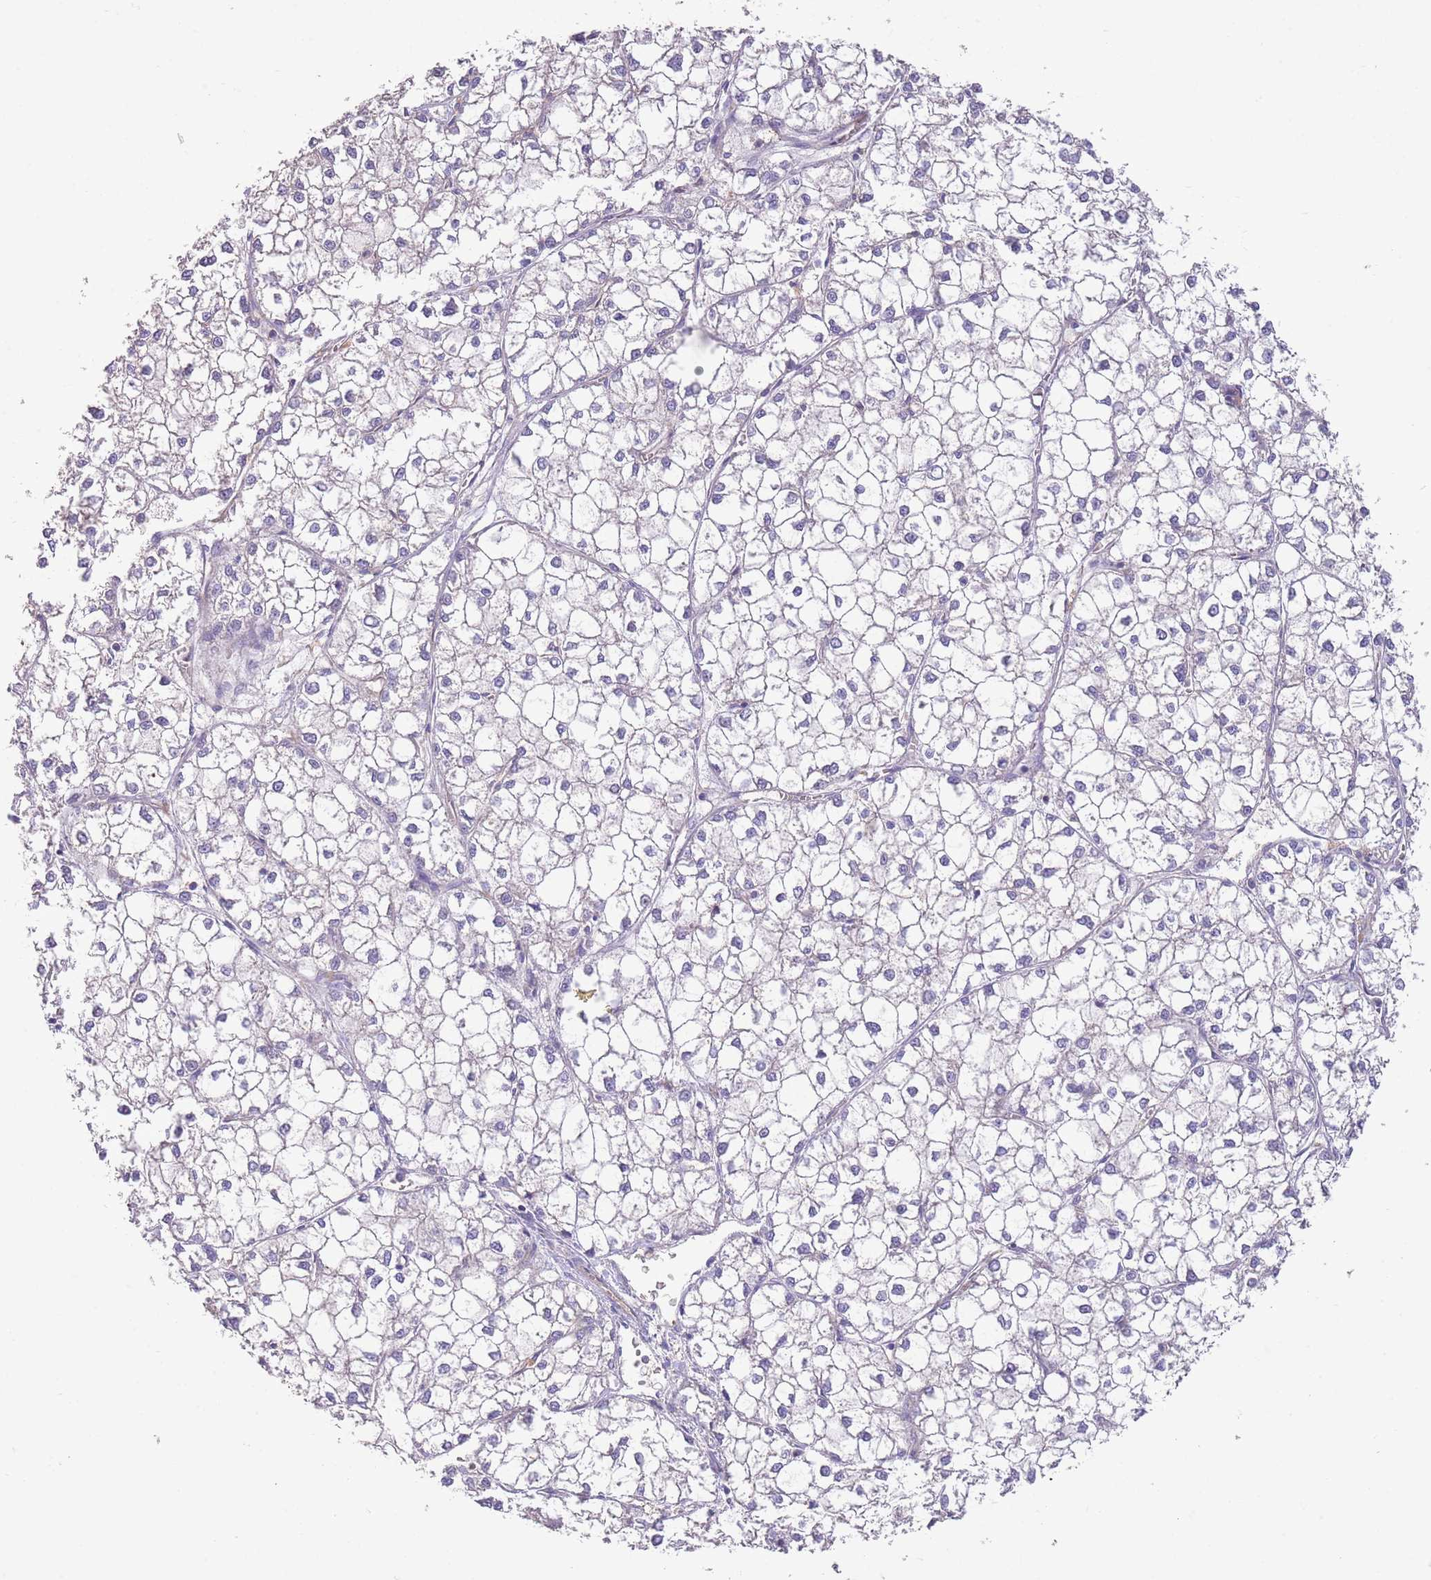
{"staining": {"intensity": "negative", "quantity": "none", "location": "none"}, "tissue": "liver cancer", "cell_type": "Tumor cells", "image_type": "cancer", "snomed": [{"axis": "morphology", "description": "Carcinoma, Hepatocellular, NOS"}, {"axis": "topography", "description": "Liver"}], "caption": "This is a image of IHC staining of hepatocellular carcinoma (liver), which shows no expression in tumor cells.", "gene": "SFTPA1", "patient": {"sex": "female", "age": 43}}